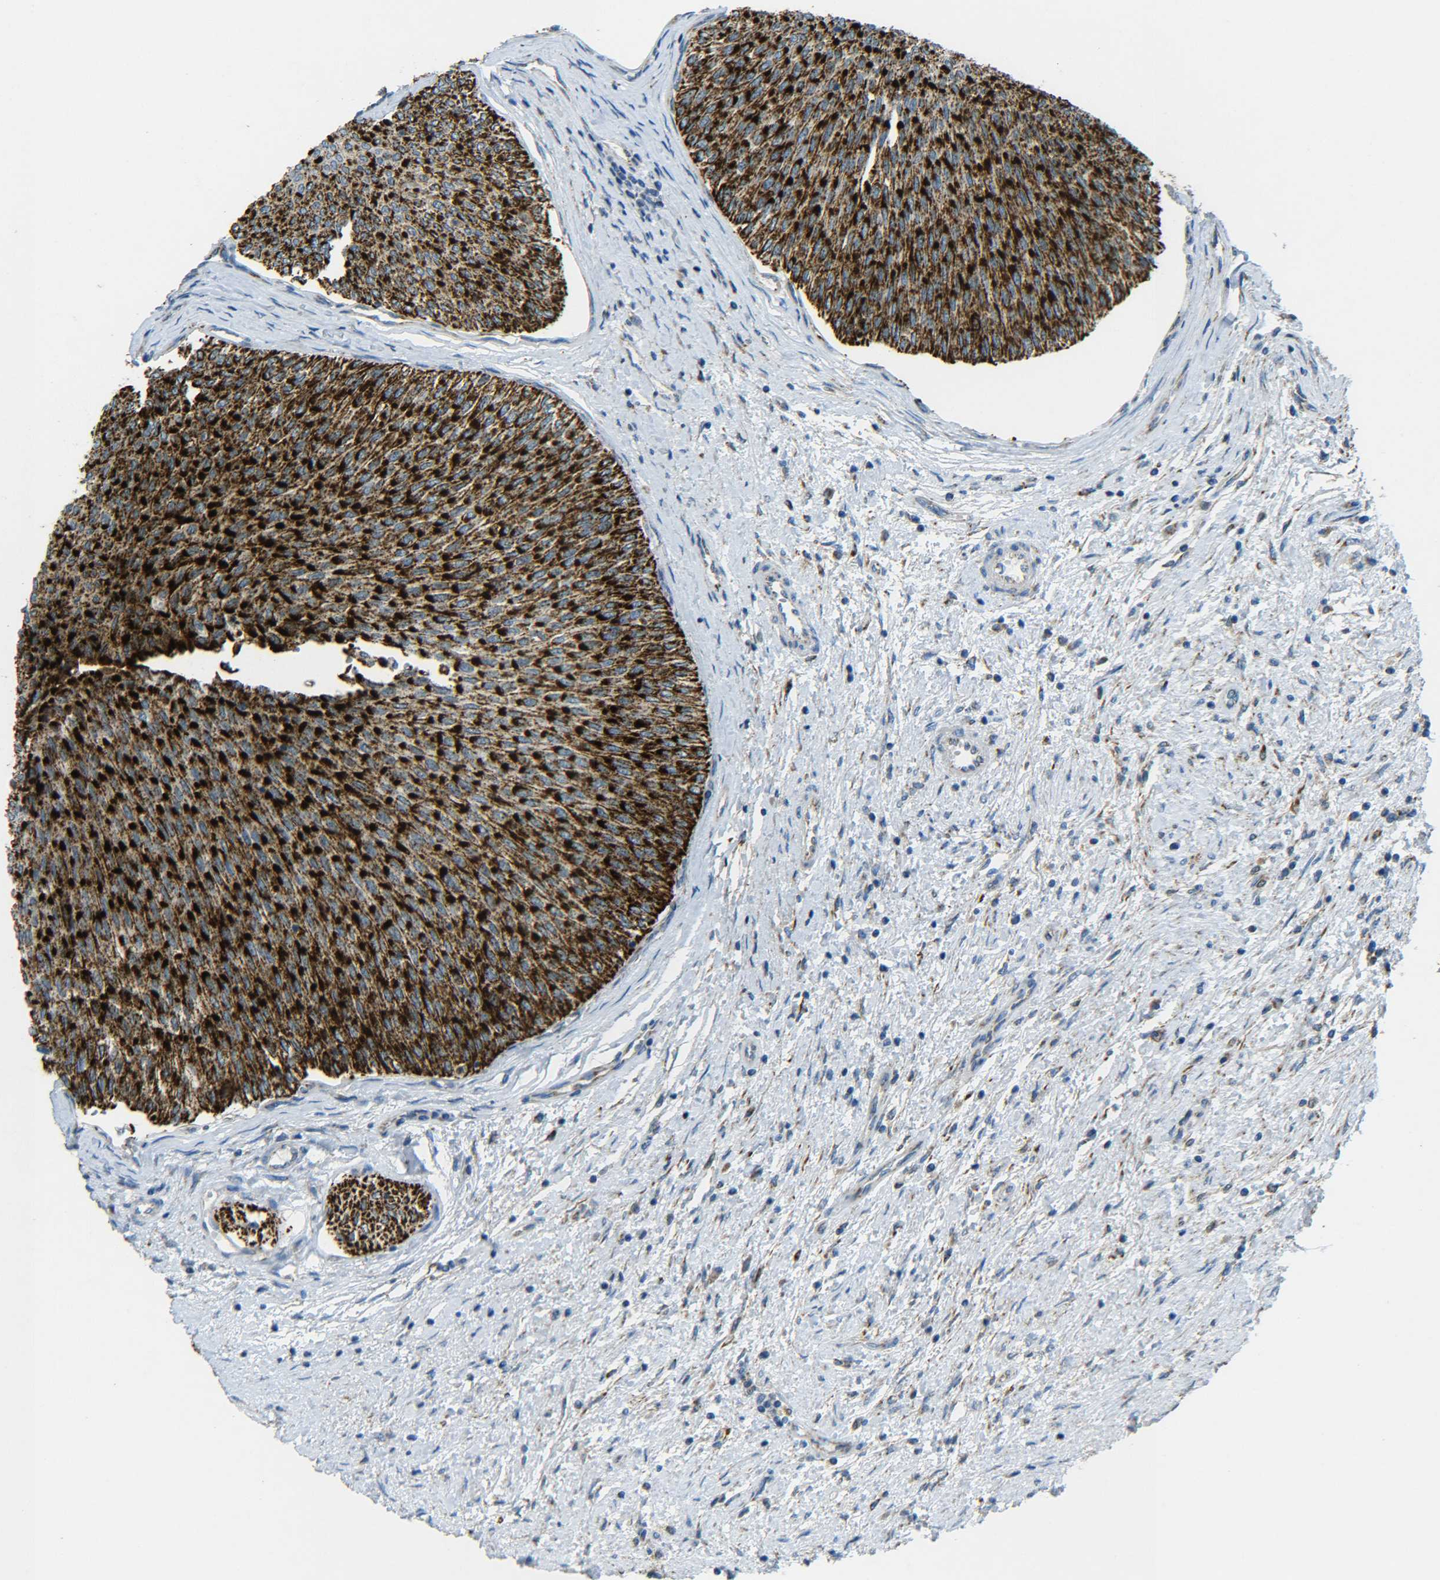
{"staining": {"intensity": "strong", "quantity": ">75%", "location": "cytoplasmic/membranous"}, "tissue": "urothelial cancer", "cell_type": "Tumor cells", "image_type": "cancer", "snomed": [{"axis": "morphology", "description": "Urothelial carcinoma, Low grade"}, {"axis": "topography", "description": "Urinary bladder"}], "caption": "Urothelial cancer stained with IHC displays strong cytoplasmic/membranous staining in about >75% of tumor cells.", "gene": "CYB5R1", "patient": {"sex": "male", "age": 78}}